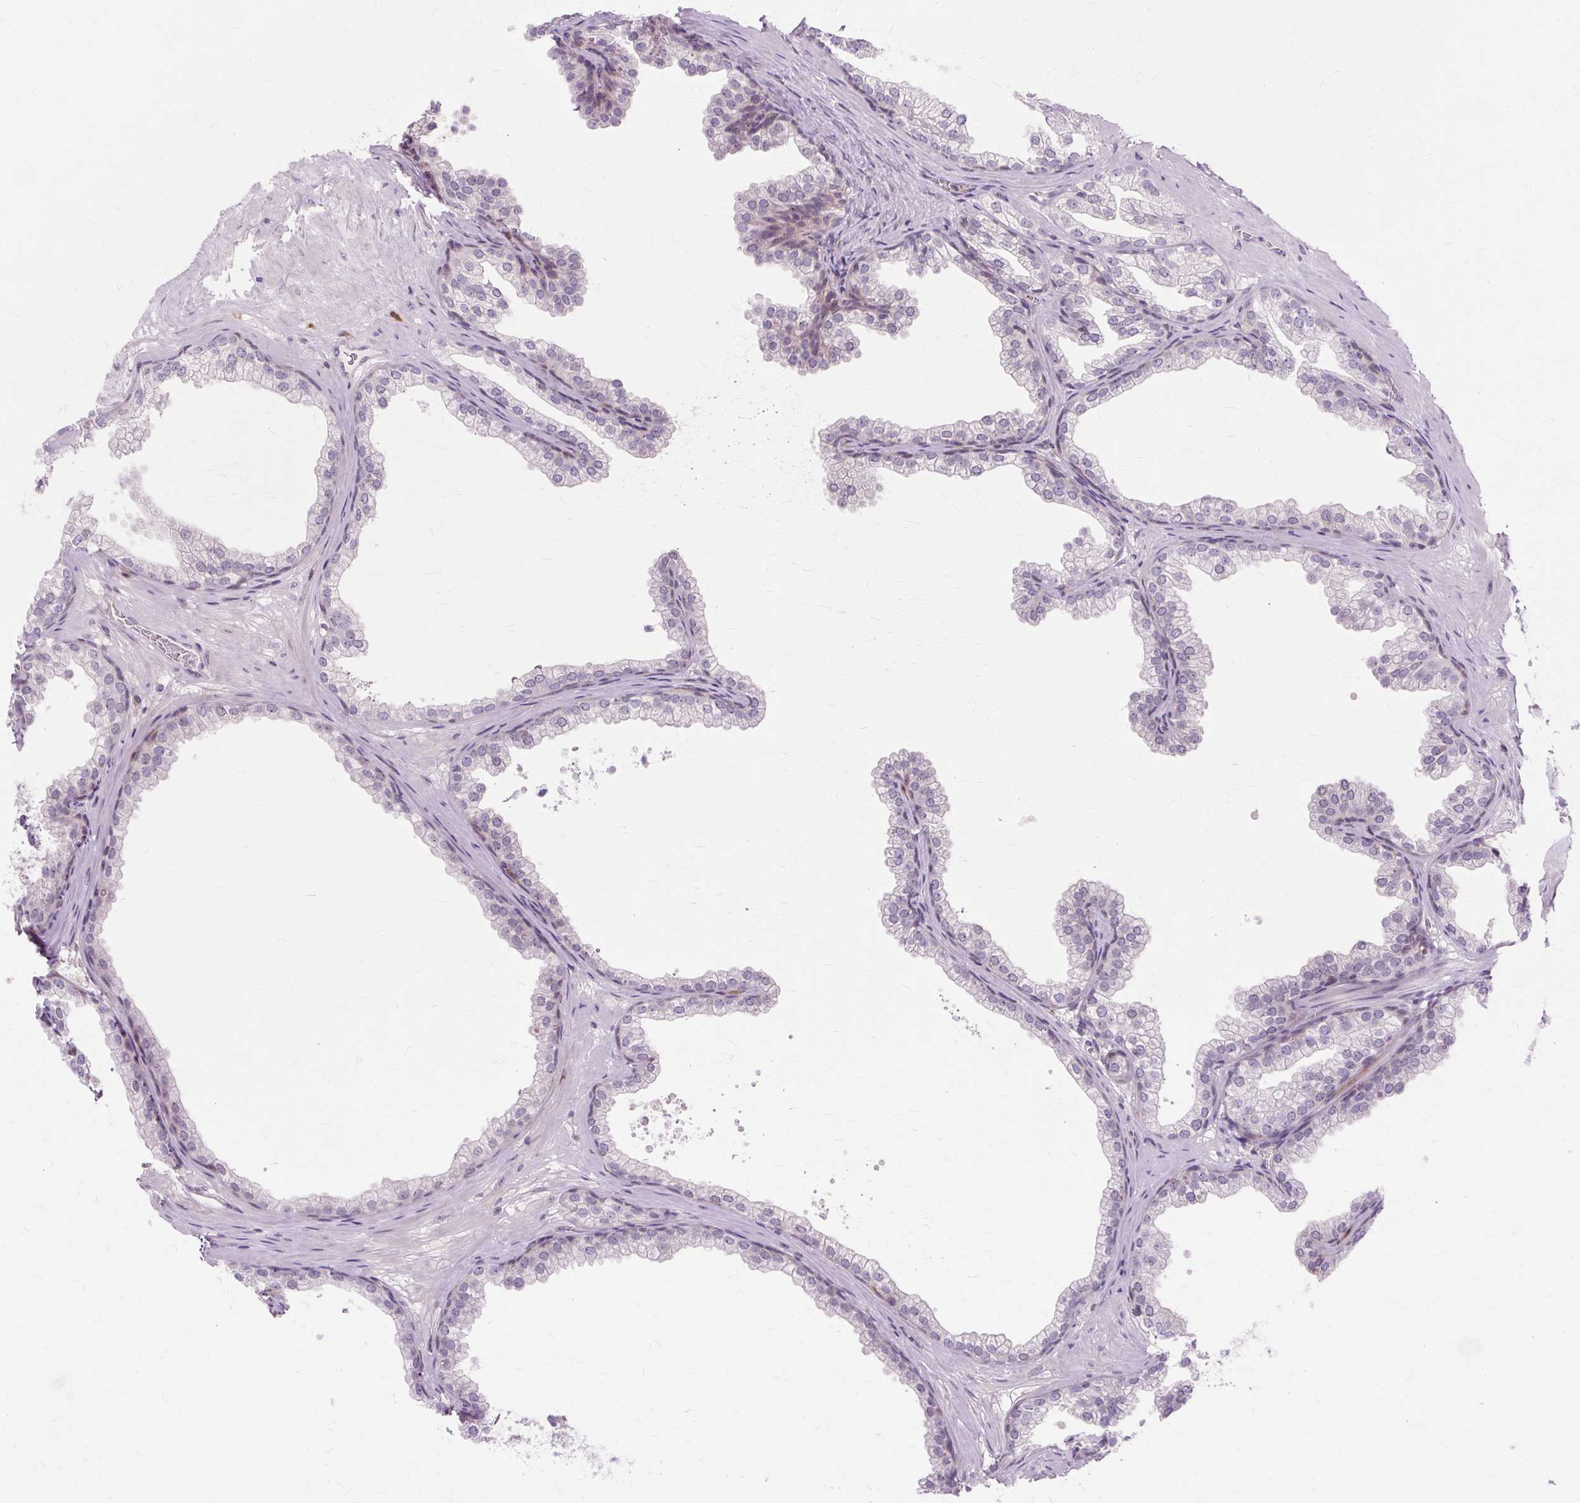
{"staining": {"intensity": "negative", "quantity": "none", "location": "none"}, "tissue": "prostate", "cell_type": "Glandular cells", "image_type": "normal", "snomed": [{"axis": "morphology", "description": "Normal tissue, NOS"}, {"axis": "topography", "description": "Prostate"}], "caption": "Immunohistochemical staining of unremarkable prostate exhibits no significant staining in glandular cells.", "gene": "ZNF35", "patient": {"sex": "male", "age": 37}}